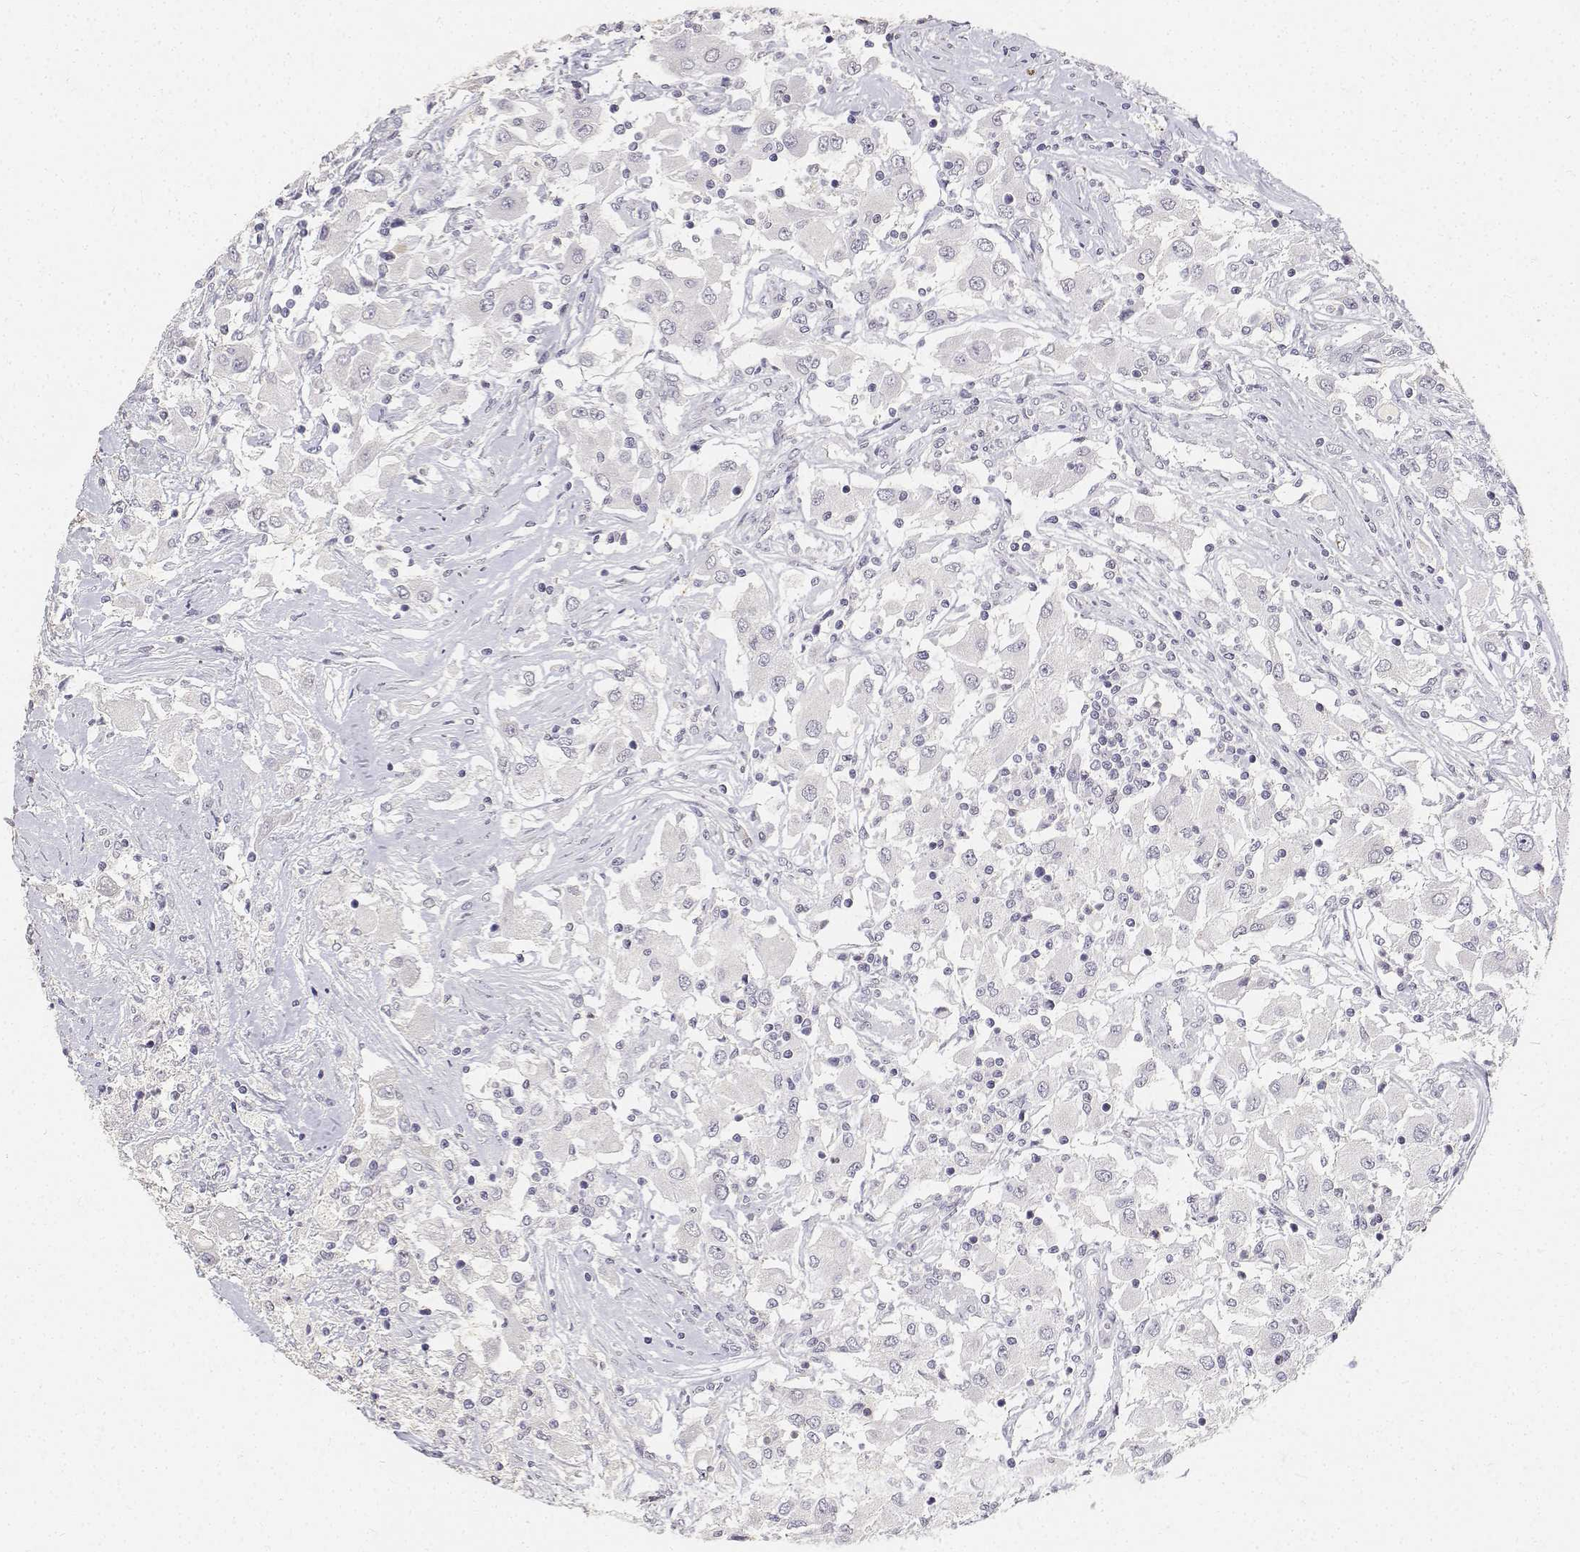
{"staining": {"intensity": "negative", "quantity": "none", "location": "none"}, "tissue": "renal cancer", "cell_type": "Tumor cells", "image_type": "cancer", "snomed": [{"axis": "morphology", "description": "Adenocarcinoma, NOS"}, {"axis": "topography", "description": "Kidney"}], "caption": "Tumor cells show no significant protein expression in renal adenocarcinoma.", "gene": "PAEP", "patient": {"sex": "female", "age": 67}}